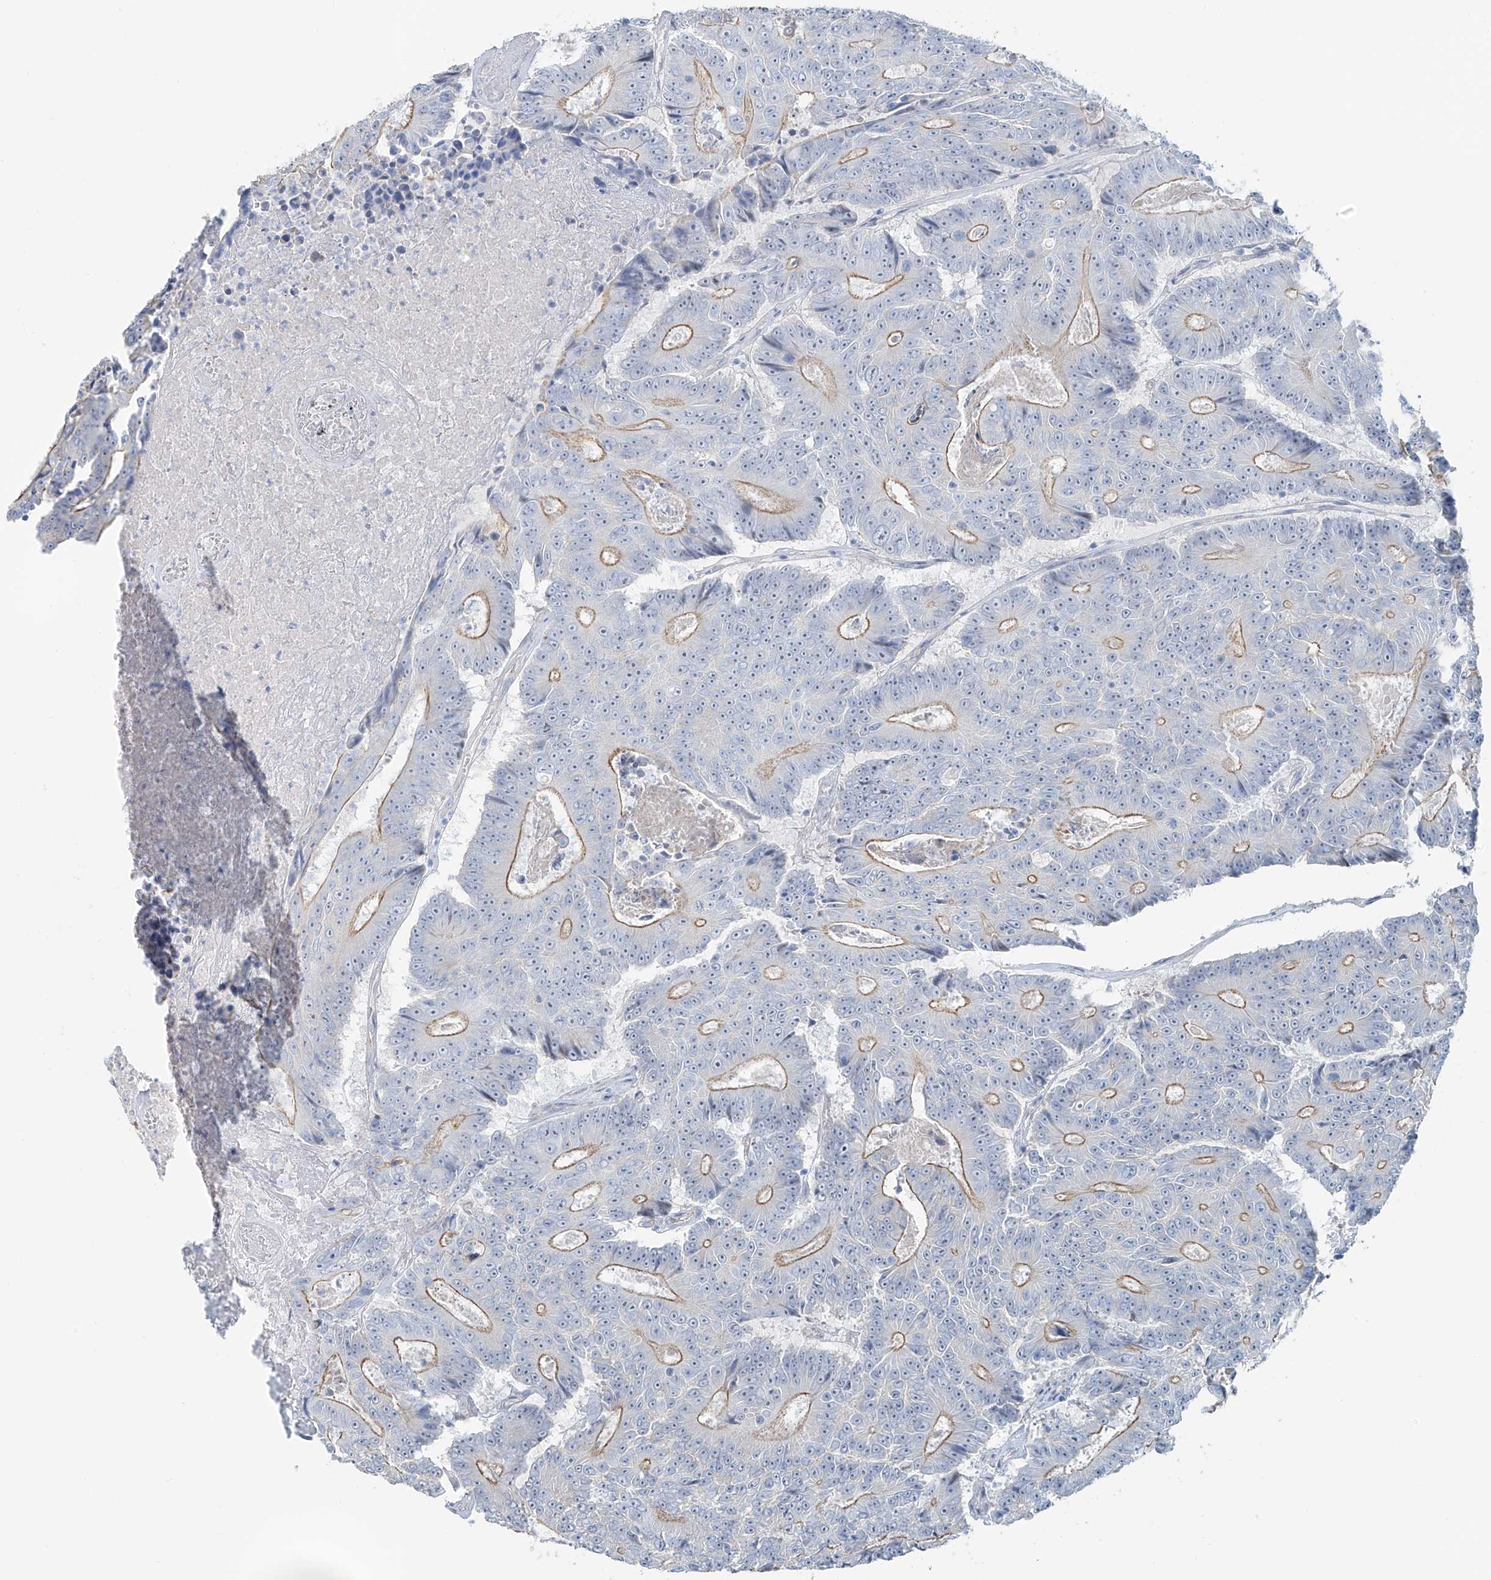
{"staining": {"intensity": "moderate", "quantity": "25%-75%", "location": "cytoplasmic/membranous"}, "tissue": "colorectal cancer", "cell_type": "Tumor cells", "image_type": "cancer", "snomed": [{"axis": "morphology", "description": "Adenocarcinoma, NOS"}, {"axis": "topography", "description": "Colon"}], "caption": "Human colorectal cancer stained with a brown dye demonstrates moderate cytoplasmic/membranous positive positivity in approximately 25%-75% of tumor cells.", "gene": "TUBE1", "patient": {"sex": "male", "age": 83}}